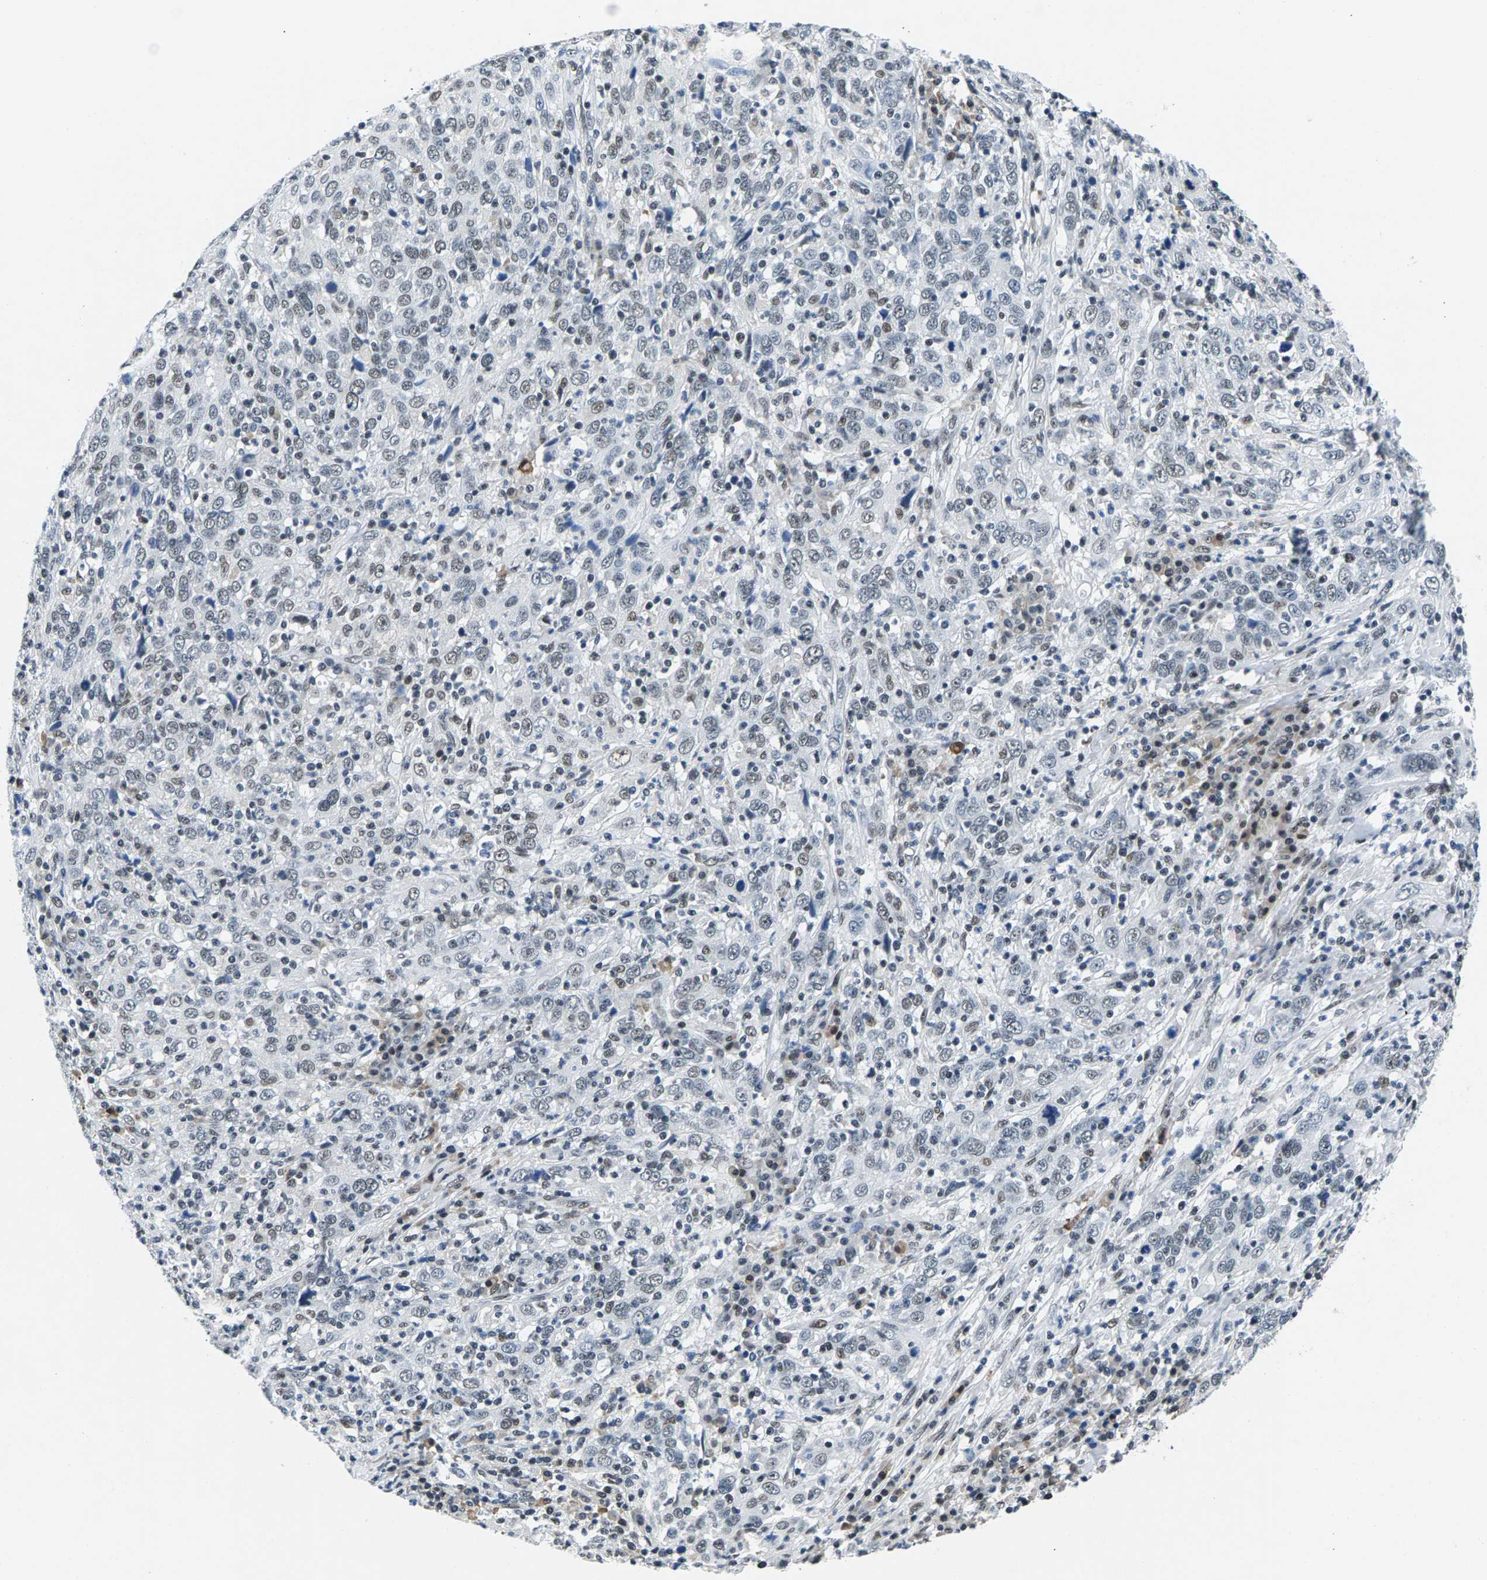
{"staining": {"intensity": "weak", "quantity": "<25%", "location": "nuclear"}, "tissue": "cervical cancer", "cell_type": "Tumor cells", "image_type": "cancer", "snomed": [{"axis": "morphology", "description": "Squamous cell carcinoma, NOS"}, {"axis": "topography", "description": "Cervix"}], "caption": "Histopathology image shows no protein expression in tumor cells of squamous cell carcinoma (cervical) tissue.", "gene": "ATF2", "patient": {"sex": "female", "age": 46}}